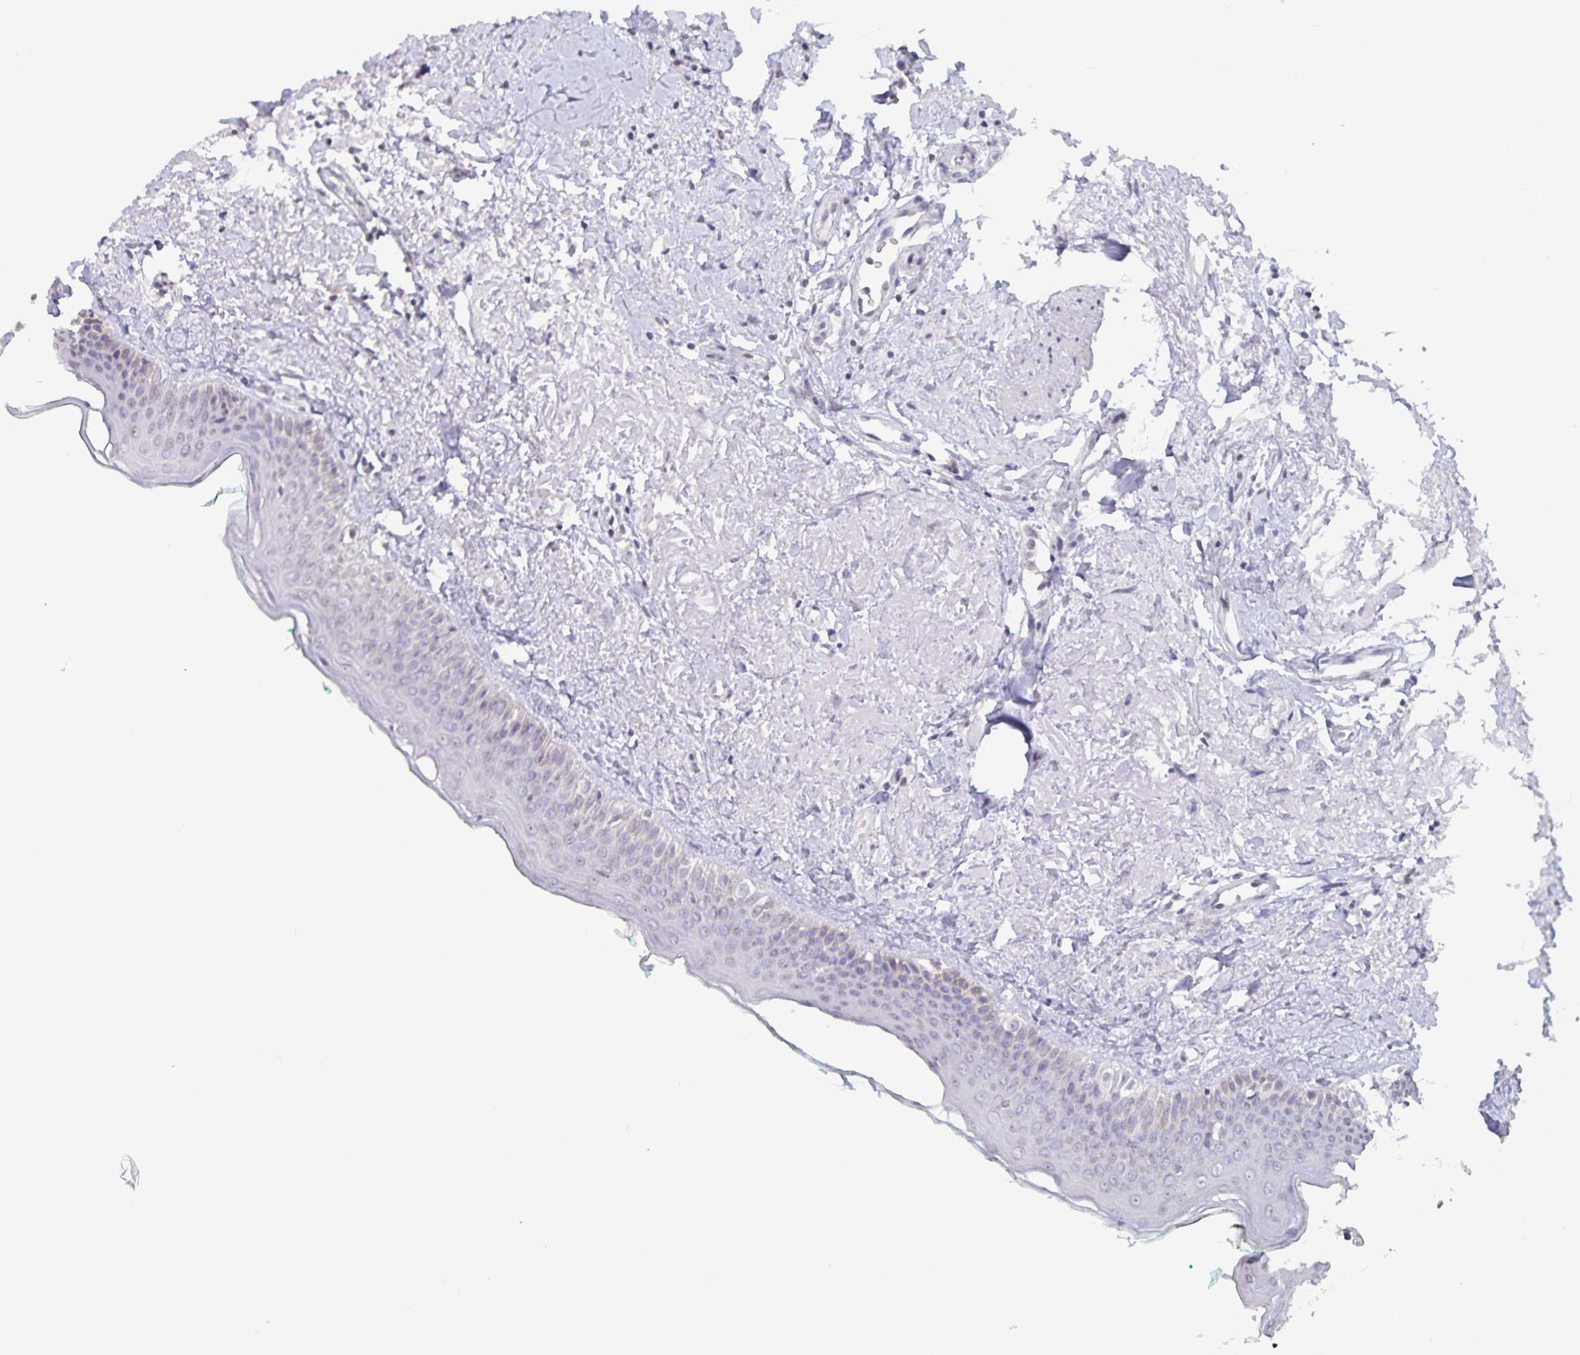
{"staining": {"intensity": "negative", "quantity": "none", "location": "none"}, "tissue": "oral mucosa", "cell_type": "Squamous epithelial cells", "image_type": "normal", "snomed": [{"axis": "morphology", "description": "Normal tissue, NOS"}, {"axis": "topography", "description": "Oral tissue"}], "caption": "Squamous epithelial cells show no significant staining in benign oral mucosa. (DAB (3,3'-diaminobenzidine) immunohistochemistry (IHC), high magnification).", "gene": "AQP4", "patient": {"sex": "female", "age": 70}}